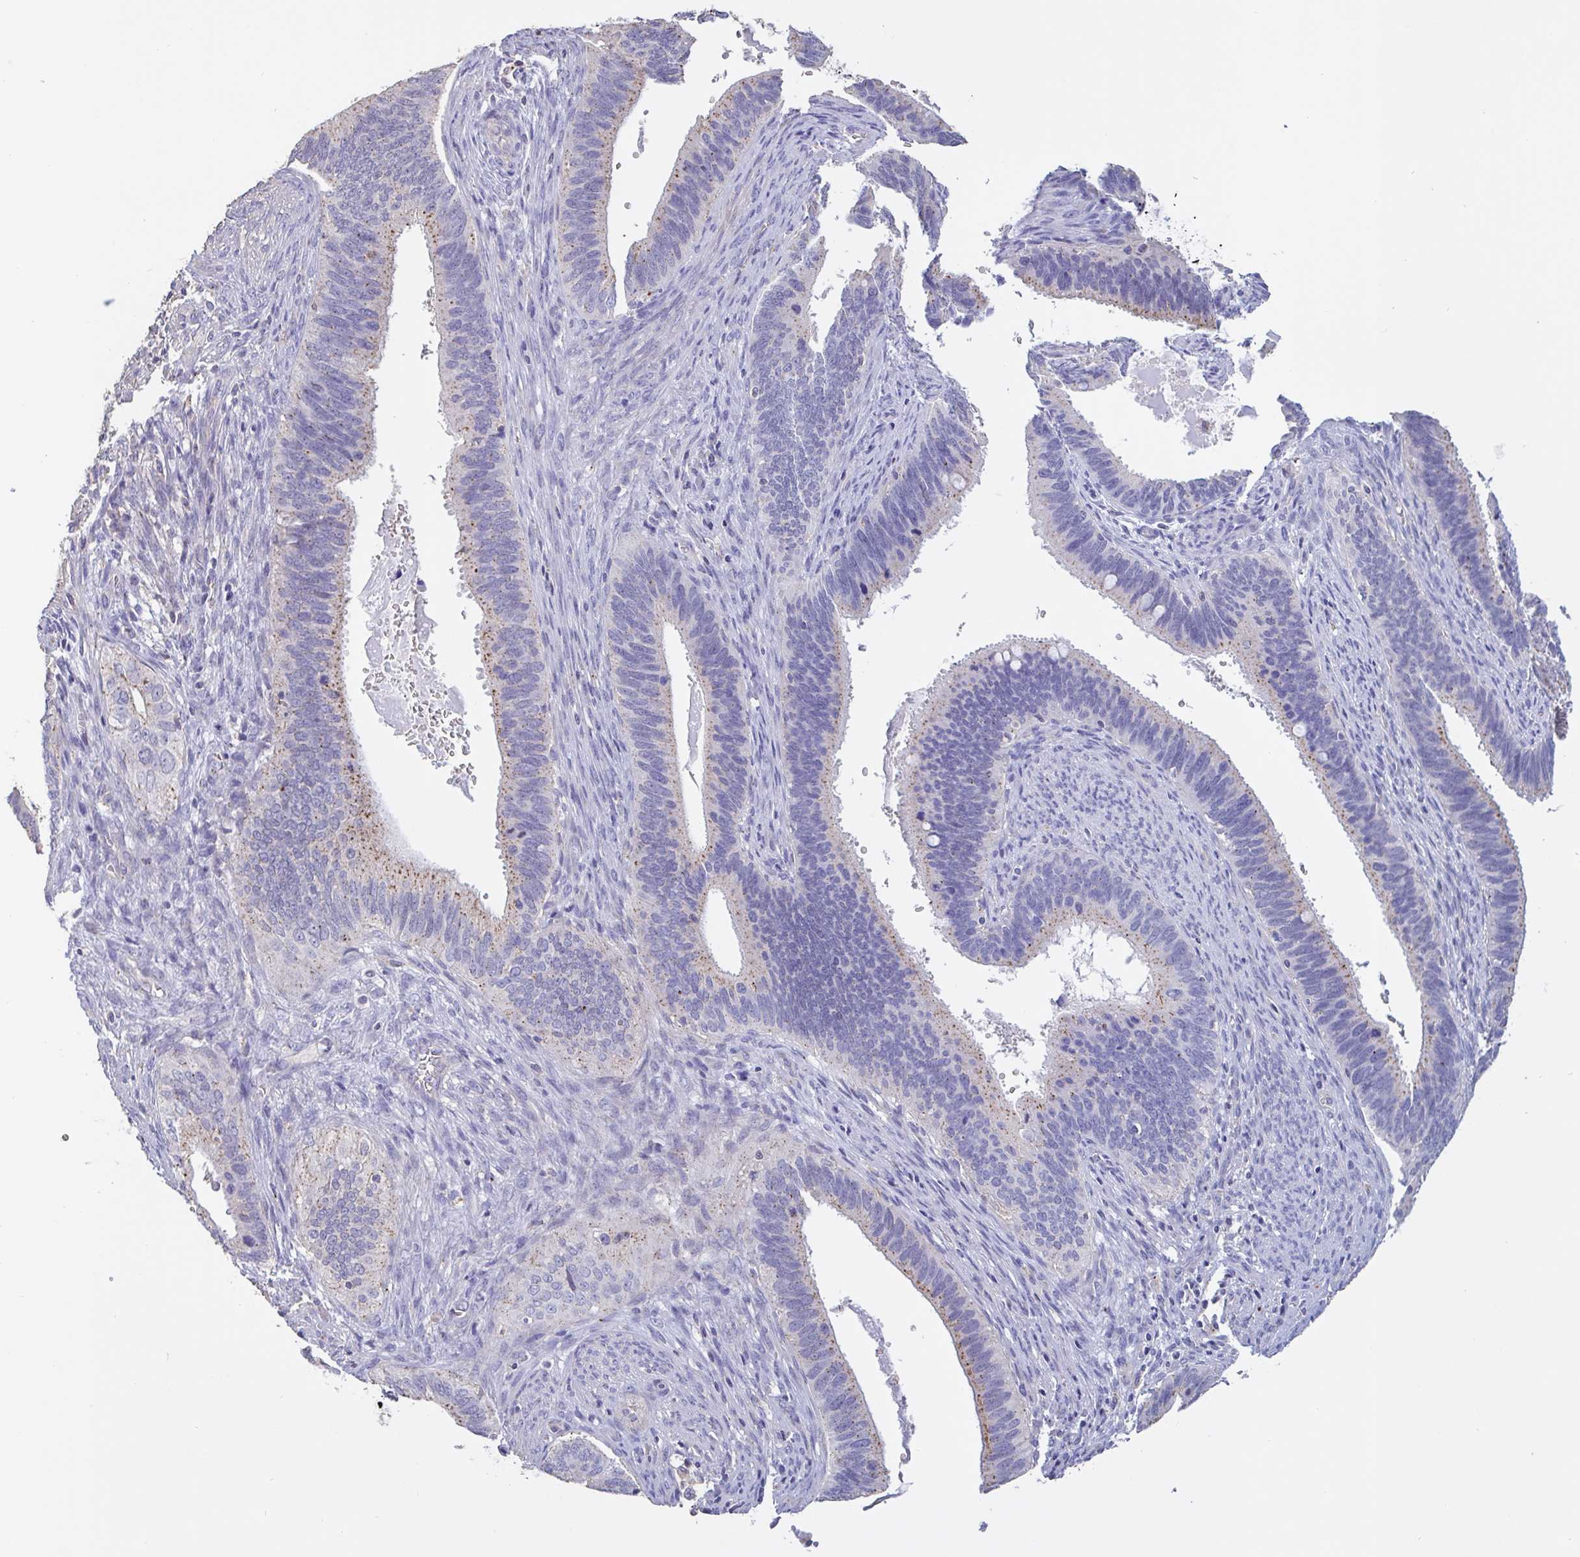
{"staining": {"intensity": "moderate", "quantity": "<25%", "location": "cytoplasmic/membranous"}, "tissue": "cervical cancer", "cell_type": "Tumor cells", "image_type": "cancer", "snomed": [{"axis": "morphology", "description": "Adenocarcinoma, NOS"}, {"axis": "topography", "description": "Cervix"}], "caption": "The image displays staining of cervical cancer (adenocarcinoma), revealing moderate cytoplasmic/membranous protein staining (brown color) within tumor cells.", "gene": "CHMP5", "patient": {"sex": "female", "age": 42}}